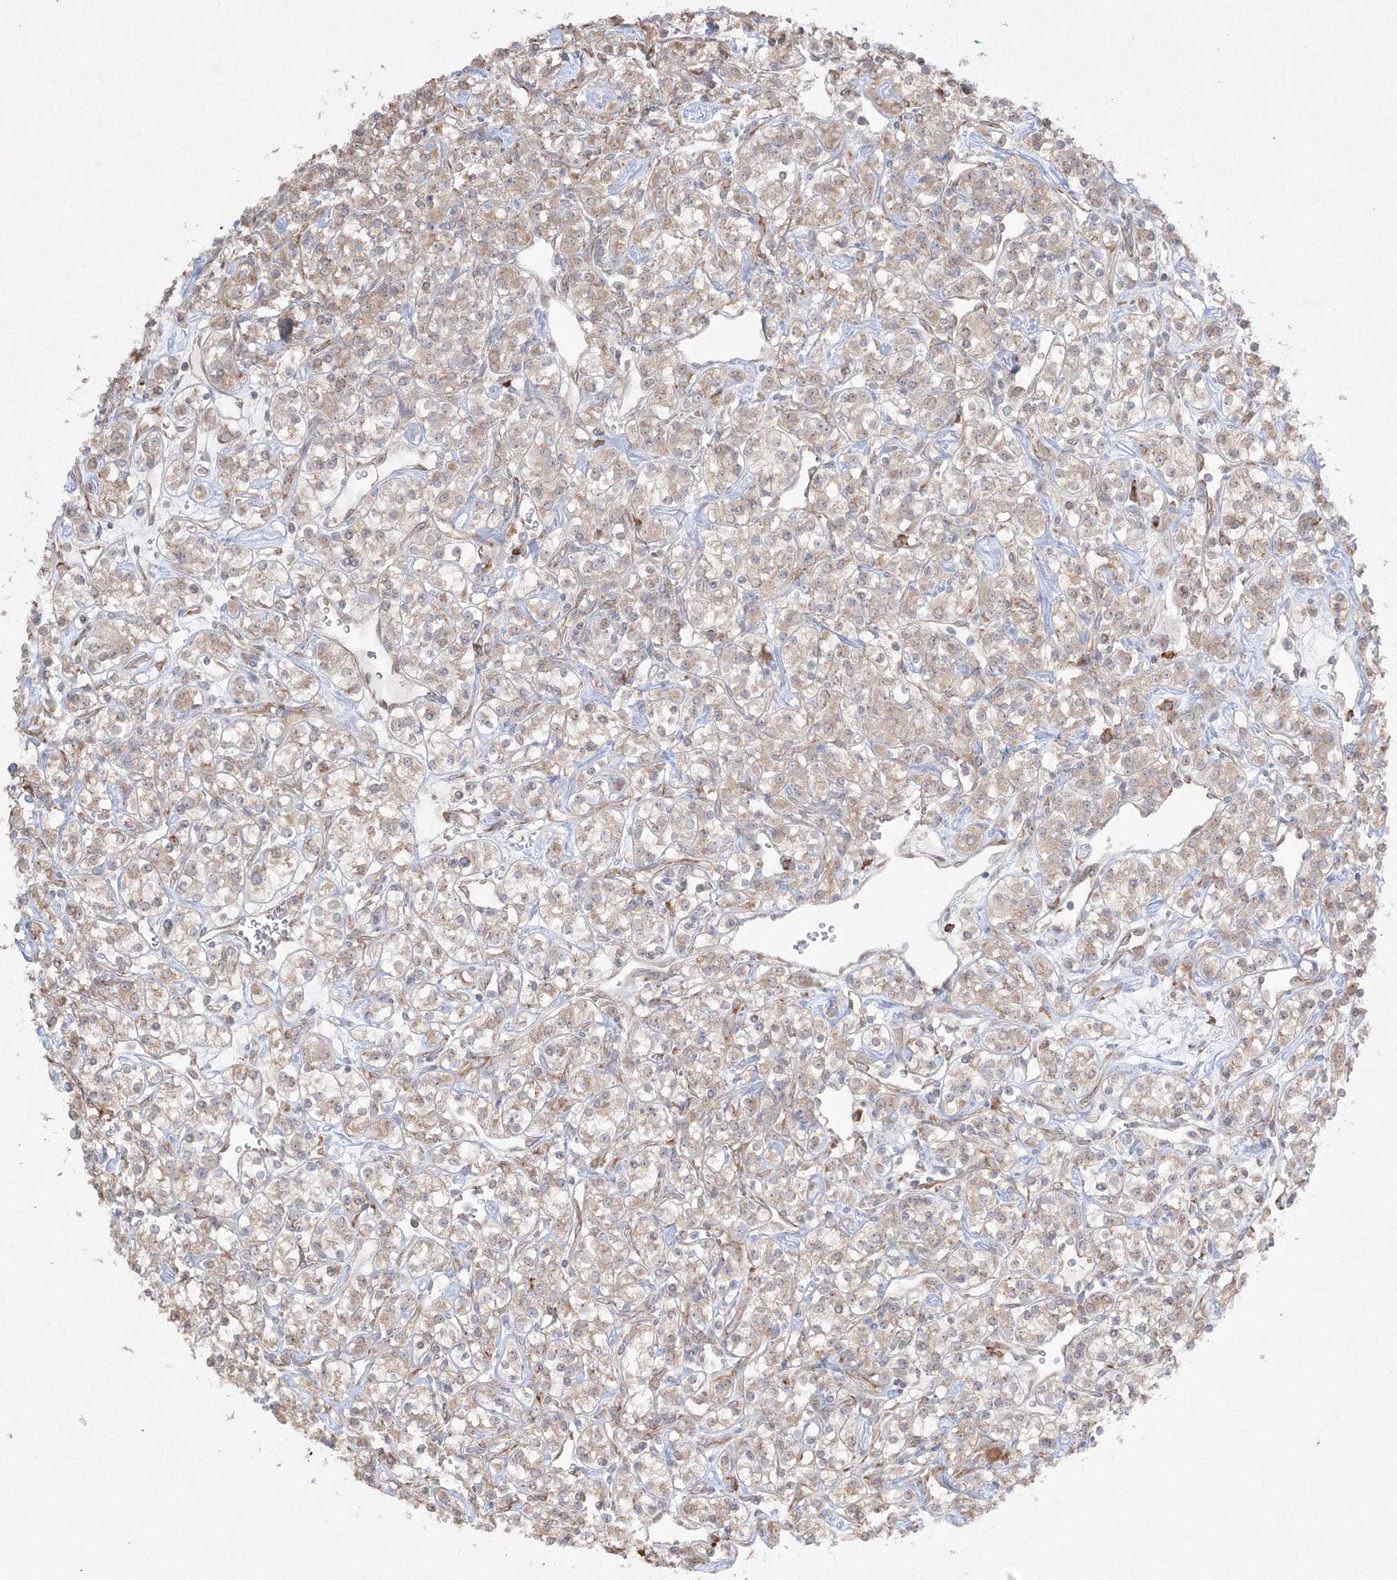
{"staining": {"intensity": "weak", "quantity": "<25%", "location": "cytoplasmic/membranous"}, "tissue": "renal cancer", "cell_type": "Tumor cells", "image_type": "cancer", "snomed": [{"axis": "morphology", "description": "Adenocarcinoma, NOS"}, {"axis": "topography", "description": "Kidney"}], "caption": "A high-resolution image shows immunohistochemistry staining of renal adenocarcinoma, which reveals no significant staining in tumor cells.", "gene": "FBXL8", "patient": {"sex": "male", "age": 77}}